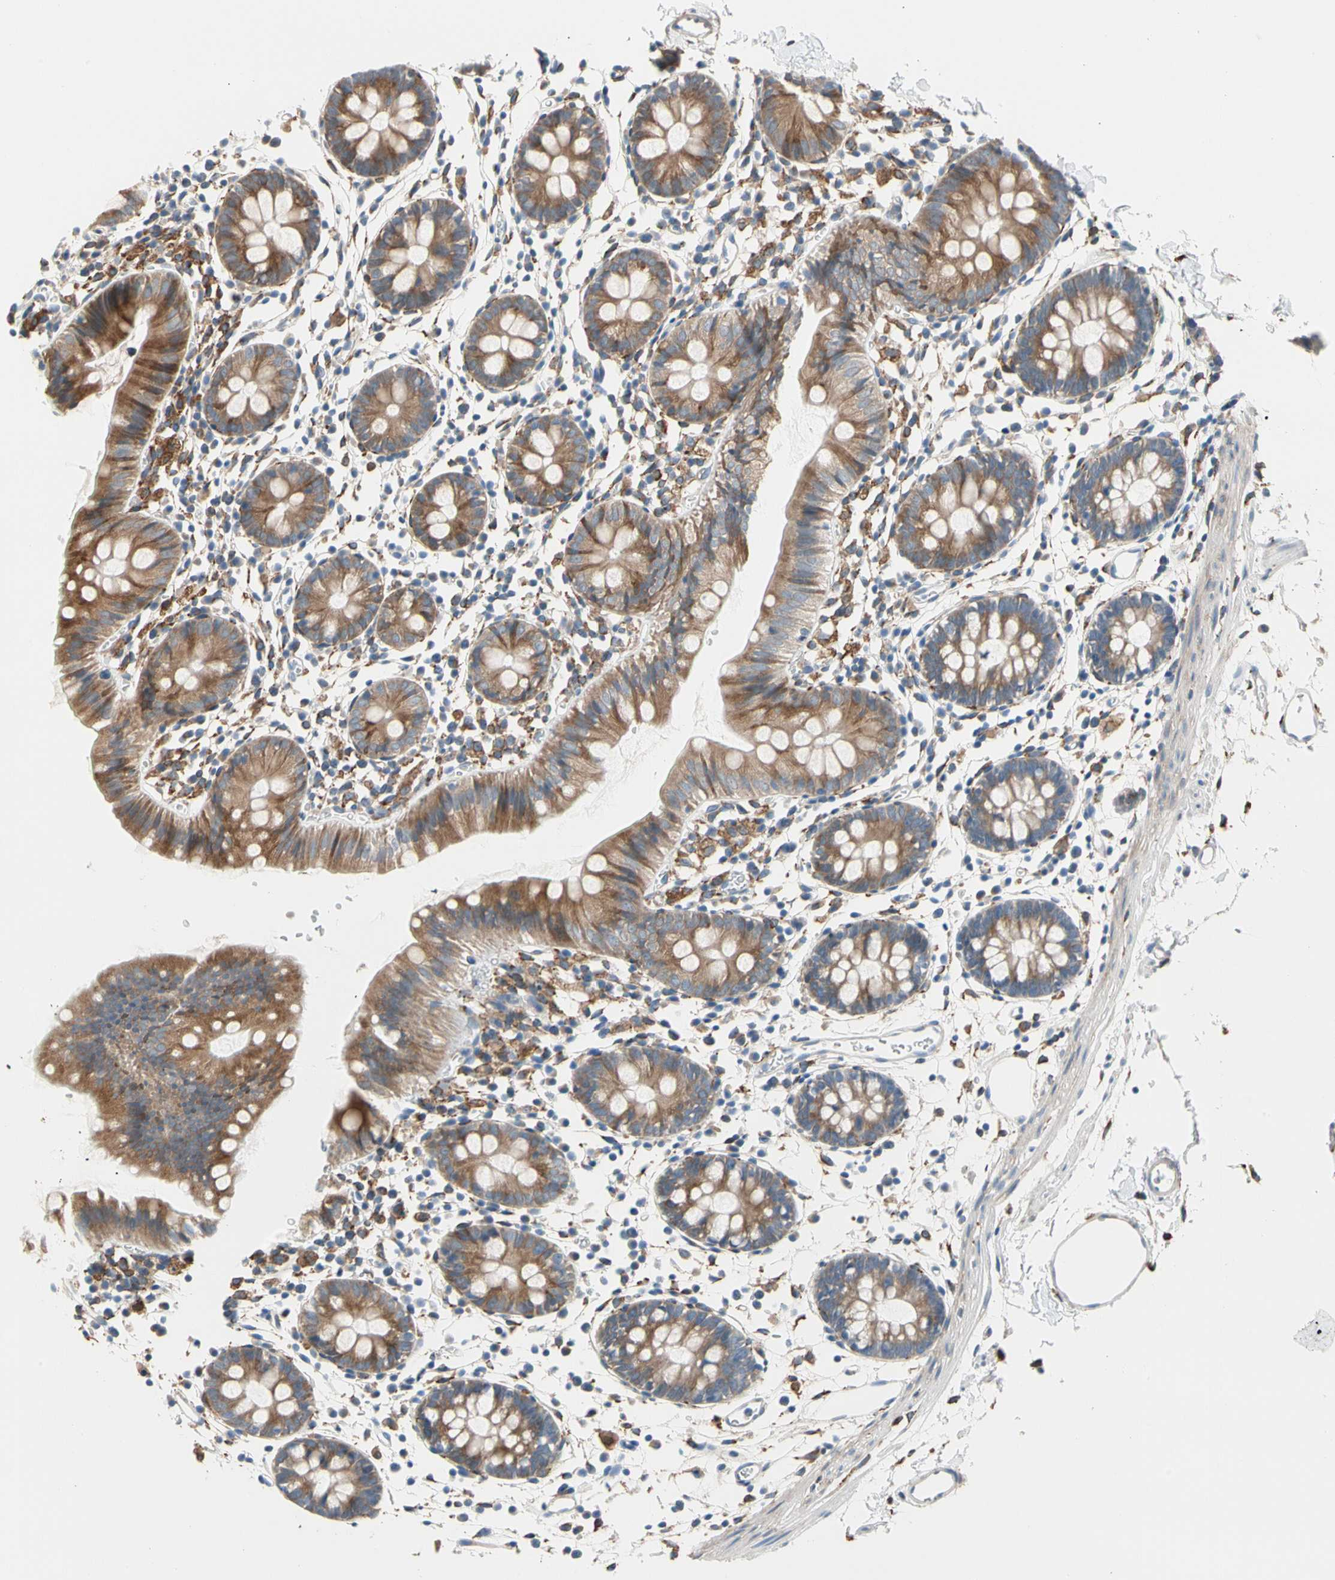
{"staining": {"intensity": "weak", "quantity": "25%-75%", "location": "cytoplasmic/membranous"}, "tissue": "colon", "cell_type": "Endothelial cells", "image_type": "normal", "snomed": [{"axis": "morphology", "description": "Normal tissue, NOS"}, {"axis": "topography", "description": "Colon"}], "caption": "IHC (DAB (3,3'-diaminobenzidine)) staining of benign colon displays weak cytoplasmic/membranous protein positivity in approximately 25%-75% of endothelial cells.", "gene": "LRPAP1", "patient": {"sex": "male", "age": 14}}